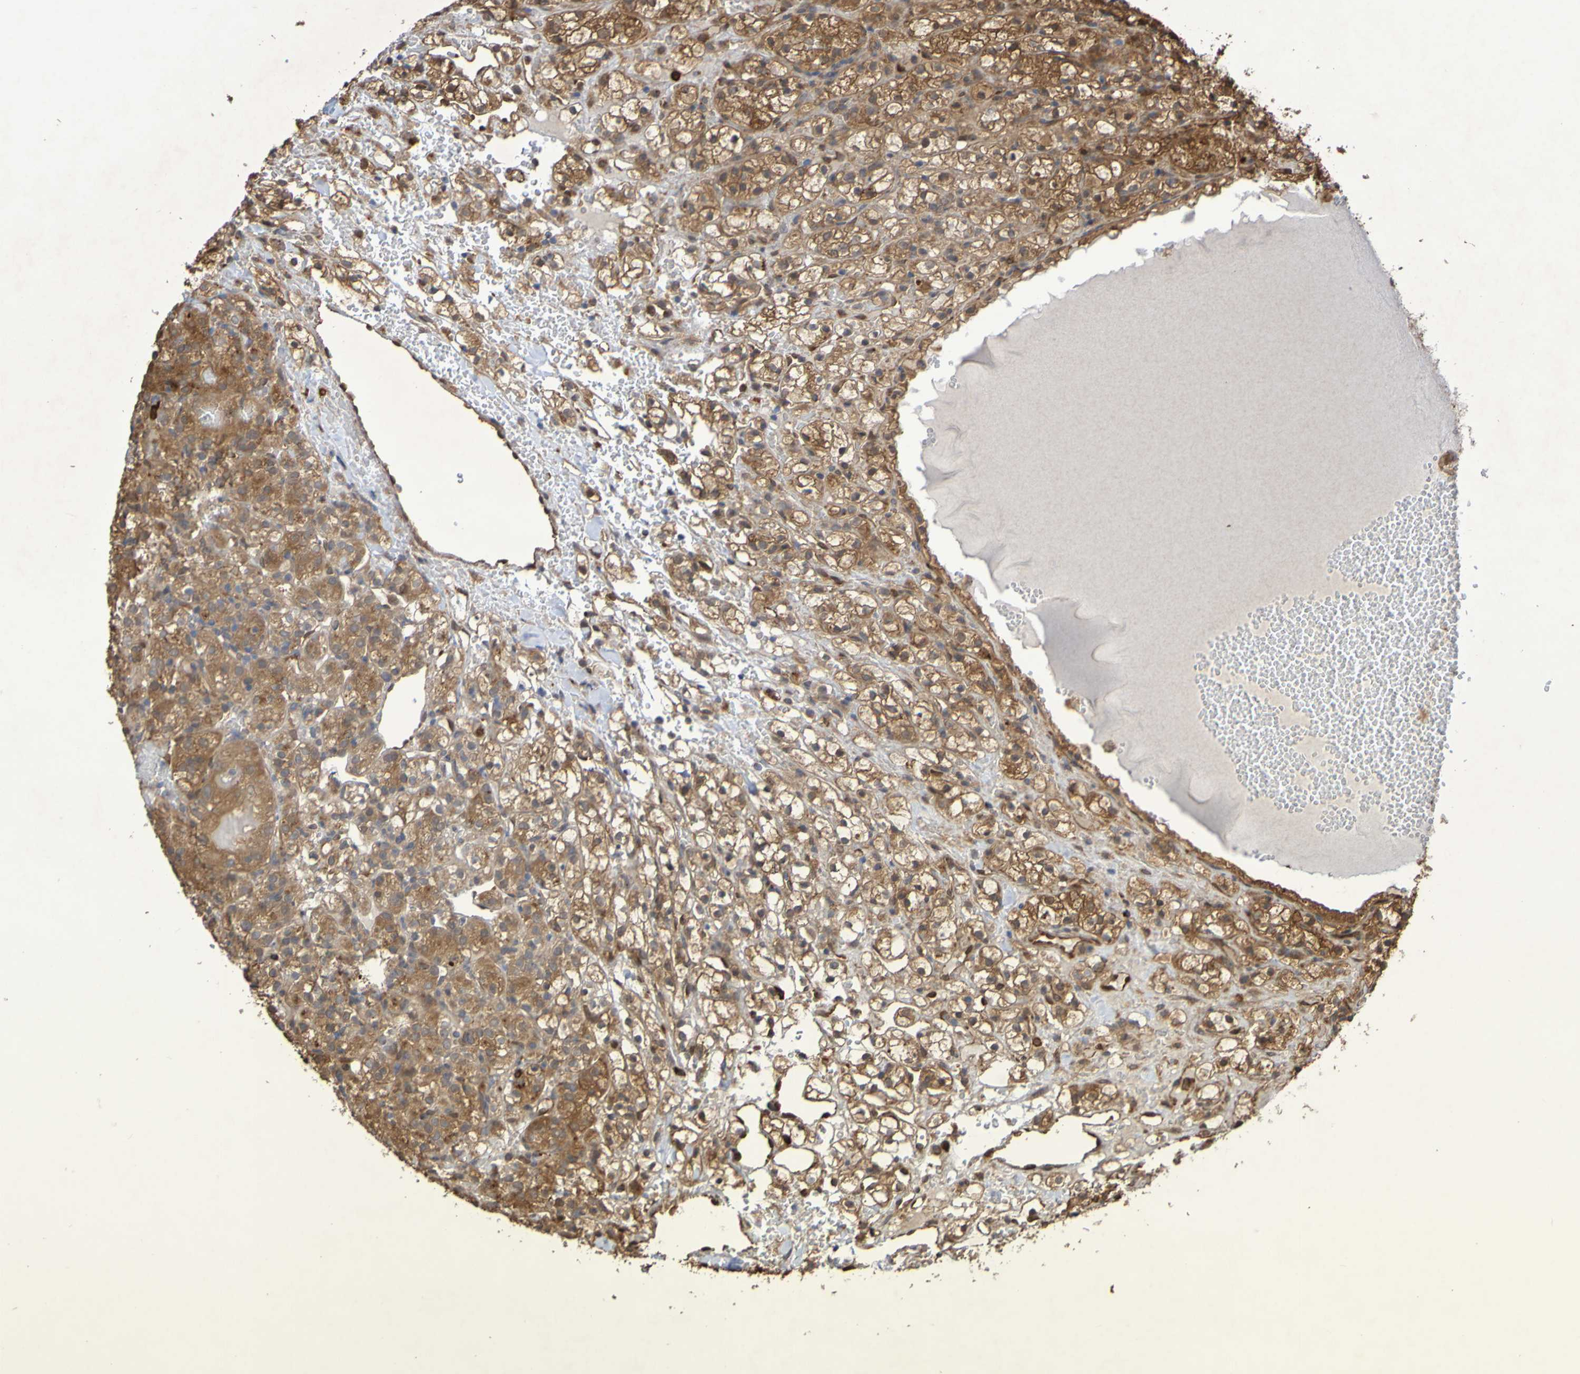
{"staining": {"intensity": "moderate", "quantity": ">75%", "location": "cytoplasmic/membranous,nuclear"}, "tissue": "renal cancer", "cell_type": "Tumor cells", "image_type": "cancer", "snomed": [{"axis": "morphology", "description": "Adenocarcinoma, NOS"}, {"axis": "topography", "description": "Kidney"}], "caption": "Immunohistochemical staining of human renal cancer (adenocarcinoma) reveals medium levels of moderate cytoplasmic/membranous and nuclear staining in approximately >75% of tumor cells.", "gene": "SERPINB6", "patient": {"sex": "male", "age": 61}}